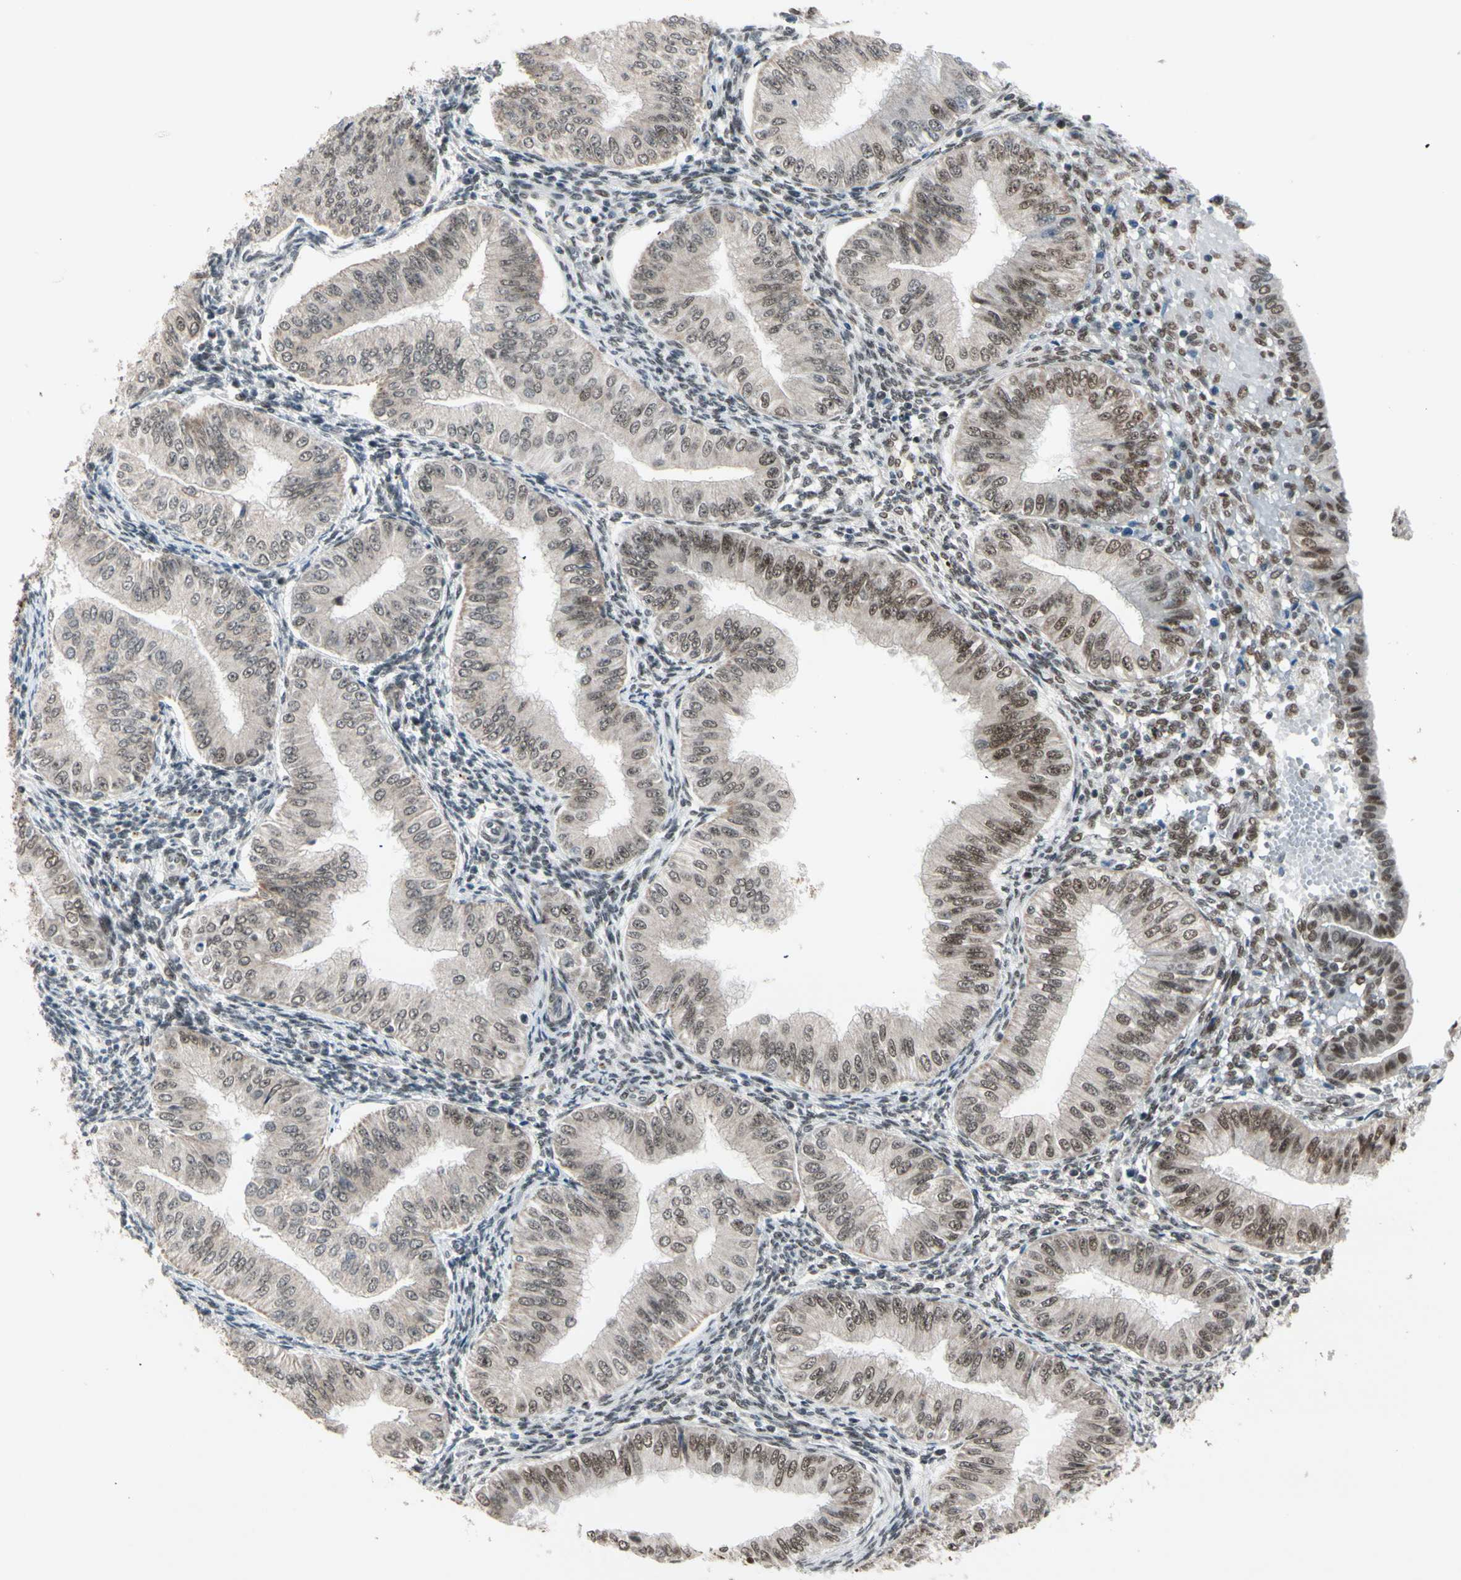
{"staining": {"intensity": "moderate", "quantity": ">75%", "location": "nuclear"}, "tissue": "endometrial cancer", "cell_type": "Tumor cells", "image_type": "cancer", "snomed": [{"axis": "morphology", "description": "Normal tissue, NOS"}, {"axis": "morphology", "description": "Adenocarcinoma, NOS"}, {"axis": "topography", "description": "Endometrium"}], "caption": "Endometrial cancer stained with a brown dye exhibits moderate nuclear positive expression in approximately >75% of tumor cells.", "gene": "CHAMP1", "patient": {"sex": "female", "age": 53}}